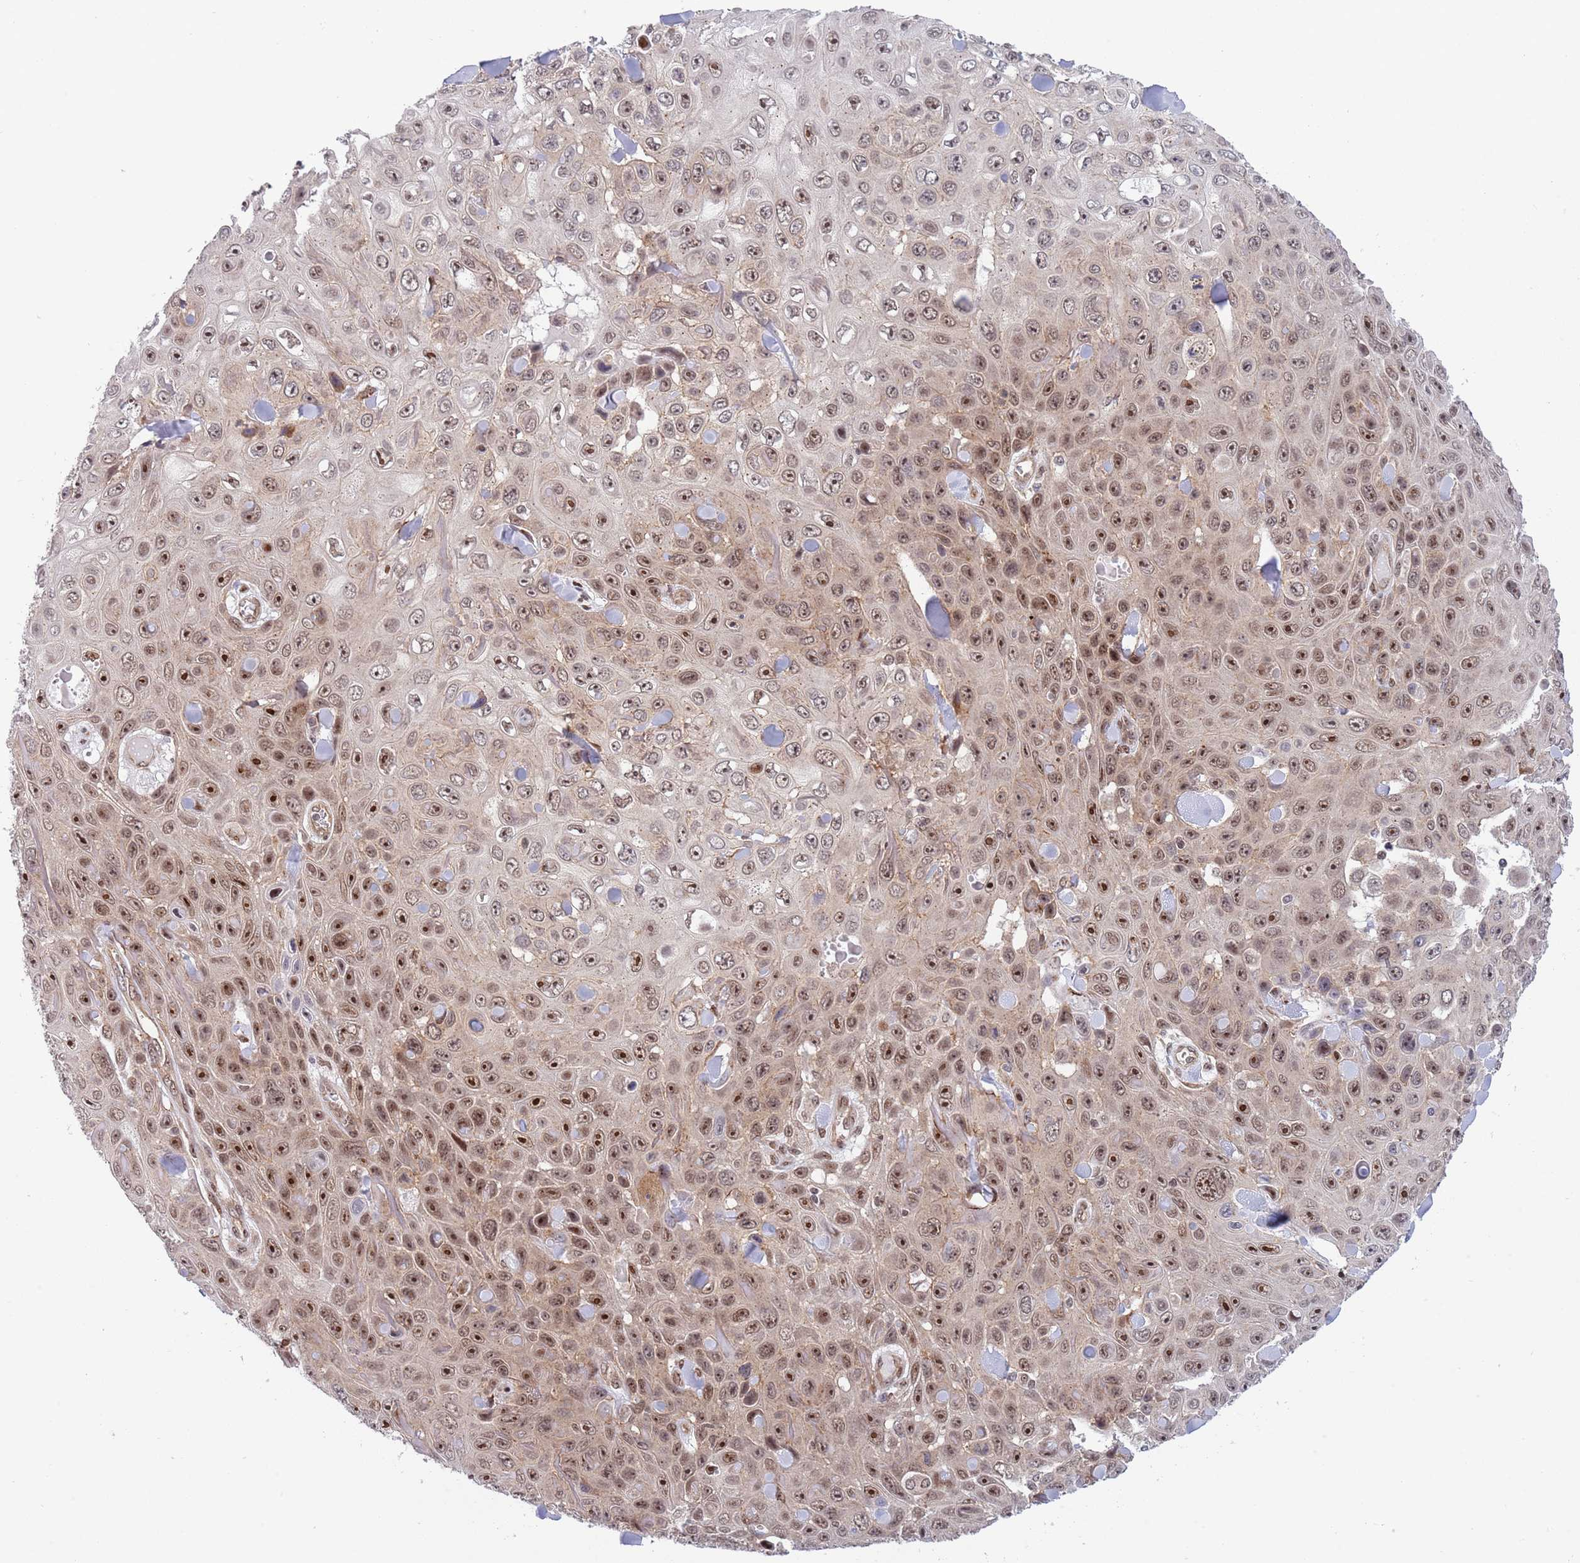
{"staining": {"intensity": "moderate", "quantity": ">75%", "location": "nuclear"}, "tissue": "skin cancer", "cell_type": "Tumor cells", "image_type": "cancer", "snomed": [{"axis": "morphology", "description": "Squamous cell carcinoma, NOS"}, {"axis": "topography", "description": "Skin"}], "caption": "High-magnification brightfield microscopy of skin cancer (squamous cell carcinoma) stained with DAB (brown) and counterstained with hematoxylin (blue). tumor cells exhibit moderate nuclear expression is appreciated in approximately>75% of cells.", "gene": "TBX10", "patient": {"sex": "male", "age": 82}}